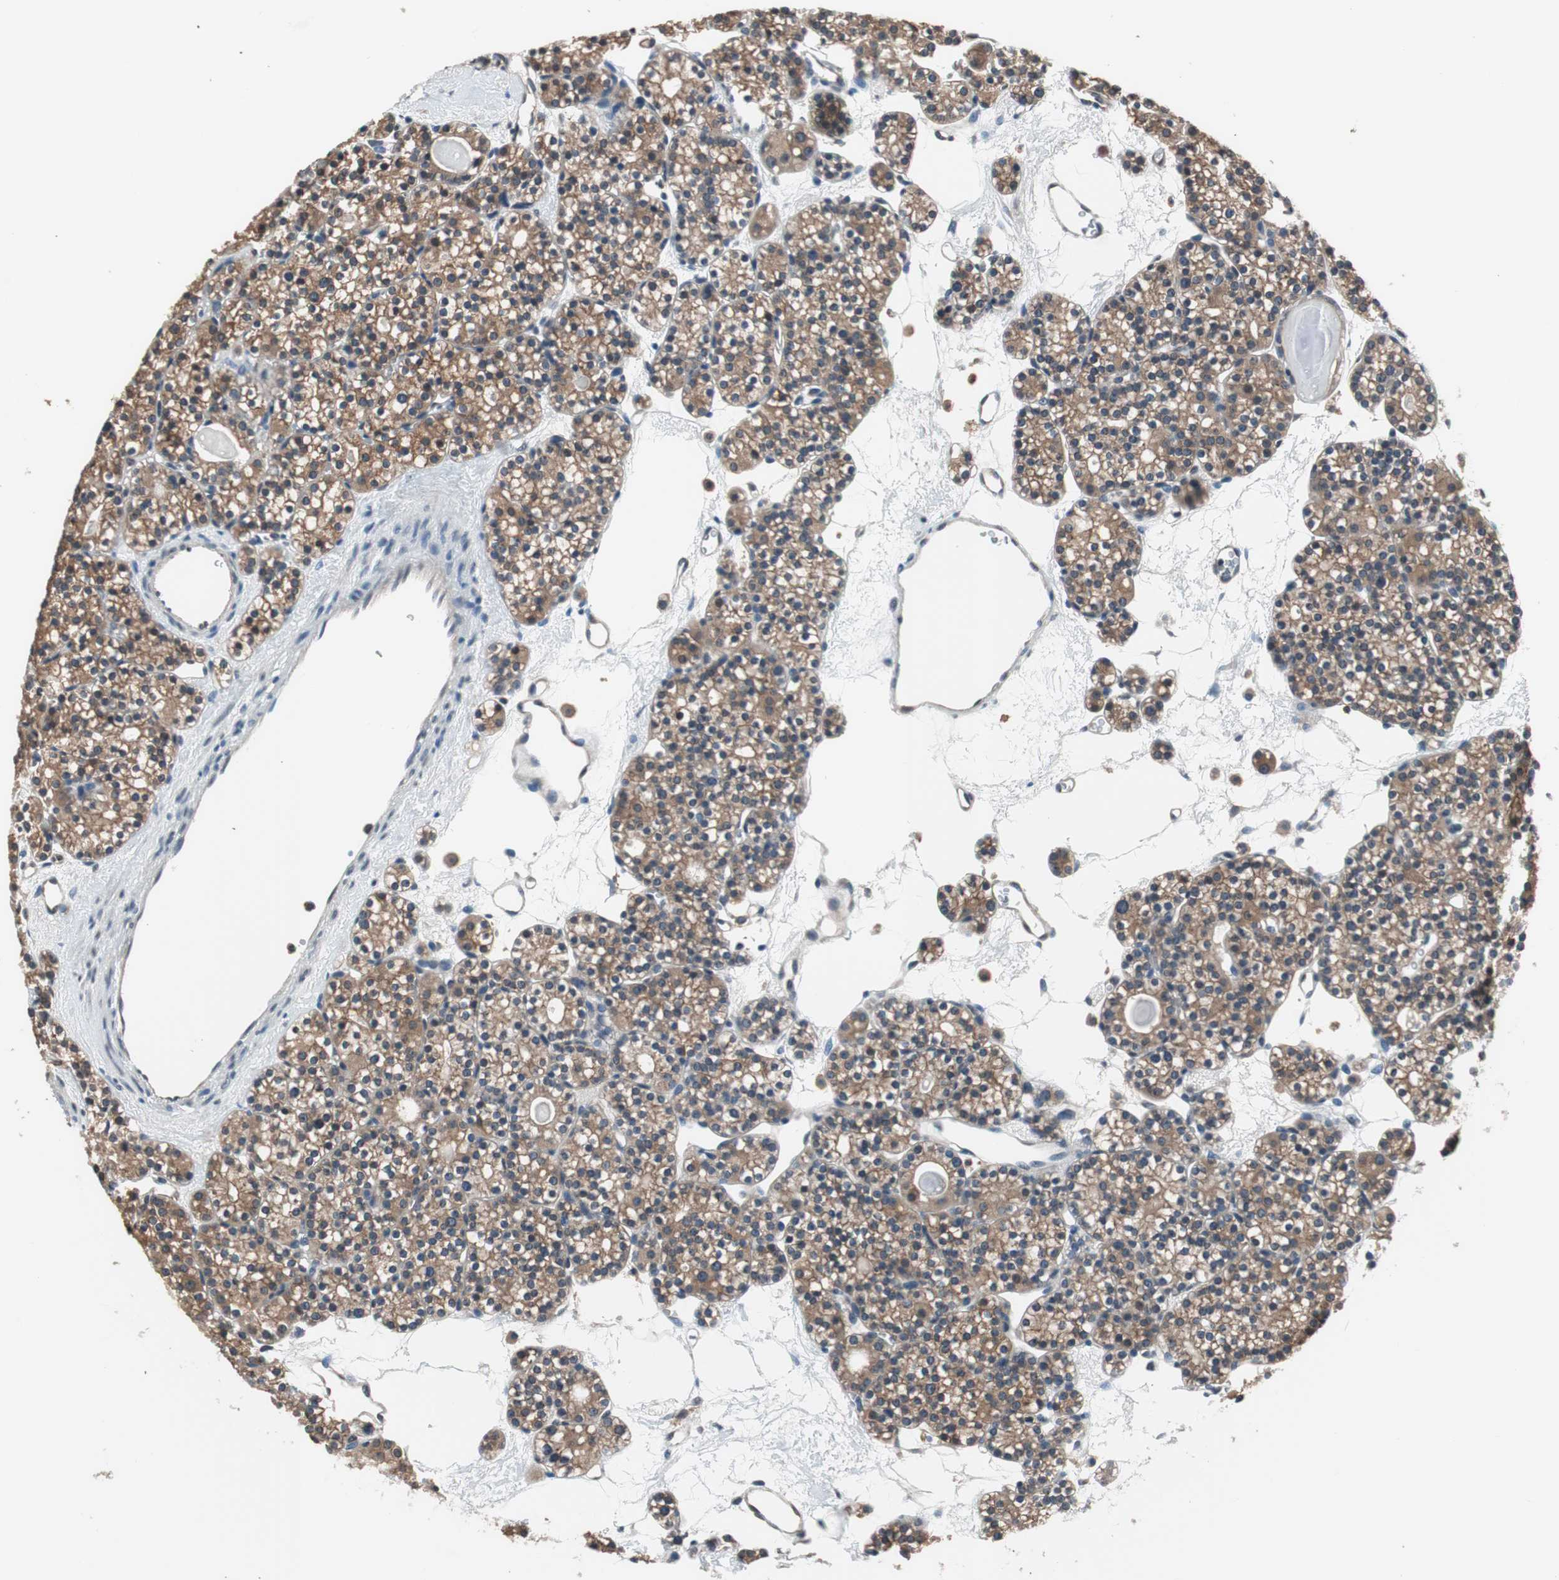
{"staining": {"intensity": "moderate", "quantity": ">75%", "location": "cytoplasmic/membranous"}, "tissue": "parathyroid gland", "cell_type": "Glandular cells", "image_type": "normal", "snomed": [{"axis": "morphology", "description": "Normal tissue, NOS"}, {"axis": "topography", "description": "Parathyroid gland"}], "caption": "Benign parathyroid gland shows moderate cytoplasmic/membranous positivity in approximately >75% of glandular cells.", "gene": "GCLC", "patient": {"sex": "female", "age": 64}}